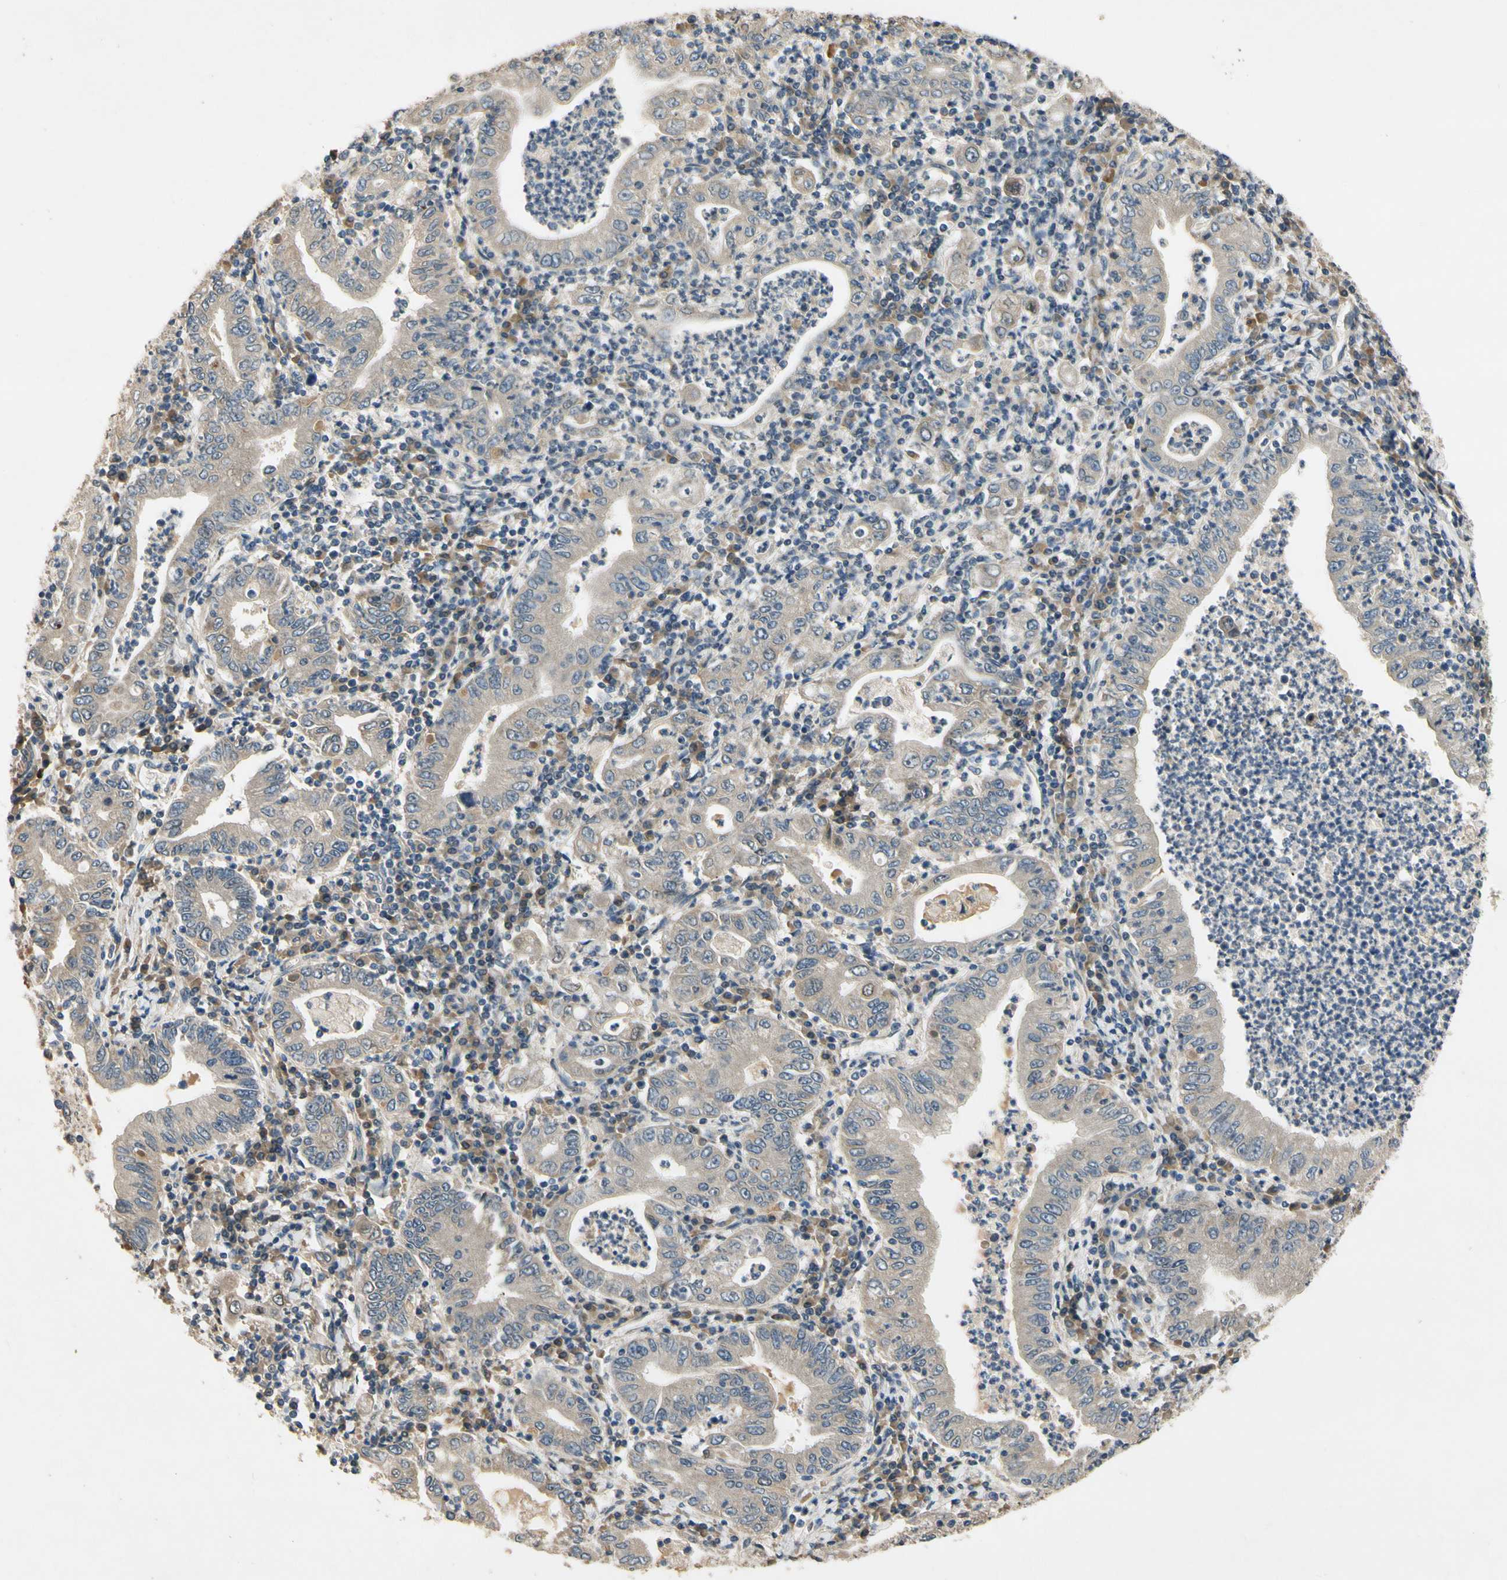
{"staining": {"intensity": "weak", "quantity": "25%-75%", "location": "cytoplasmic/membranous"}, "tissue": "stomach cancer", "cell_type": "Tumor cells", "image_type": "cancer", "snomed": [{"axis": "morphology", "description": "Normal tissue, NOS"}, {"axis": "morphology", "description": "Adenocarcinoma, NOS"}, {"axis": "topography", "description": "Esophagus"}, {"axis": "topography", "description": "Stomach, upper"}, {"axis": "topography", "description": "Peripheral nerve tissue"}], "caption": "An image showing weak cytoplasmic/membranous positivity in approximately 25%-75% of tumor cells in adenocarcinoma (stomach), as visualized by brown immunohistochemical staining.", "gene": "ALKBH3", "patient": {"sex": "male", "age": 62}}